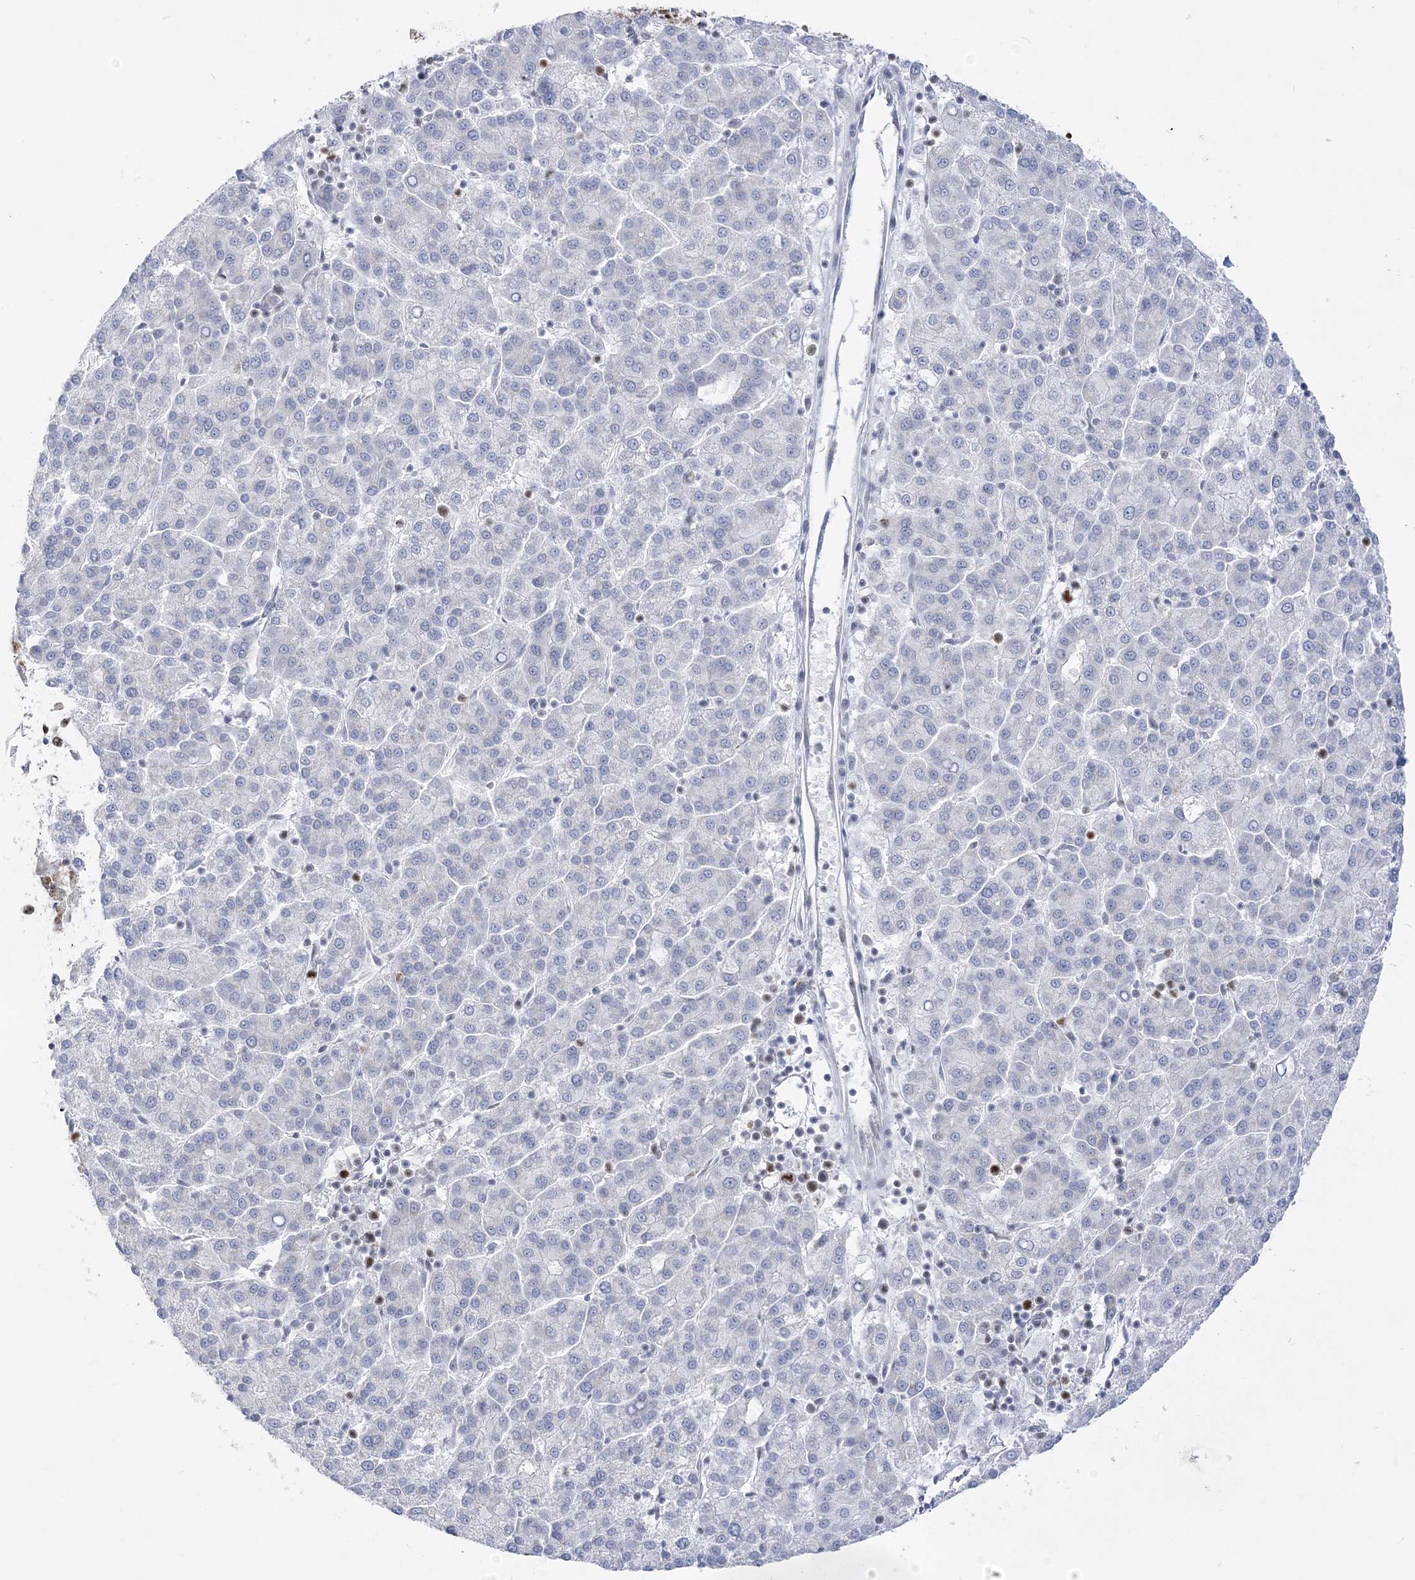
{"staining": {"intensity": "negative", "quantity": "none", "location": "none"}, "tissue": "liver cancer", "cell_type": "Tumor cells", "image_type": "cancer", "snomed": [{"axis": "morphology", "description": "Carcinoma, Hepatocellular, NOS"}, {"axis": "topography", "description": "Liver"}], "caption": "Immunohistochemistry image of neoplastic tissue: liver hepatocellular carcinoma stained with DAB (3,3'-diaminobenzidine) demonstrates no significant protein staining in tumor cells.", "gene": "DDX21", "patient": {"sex": "female", "age": 58}}